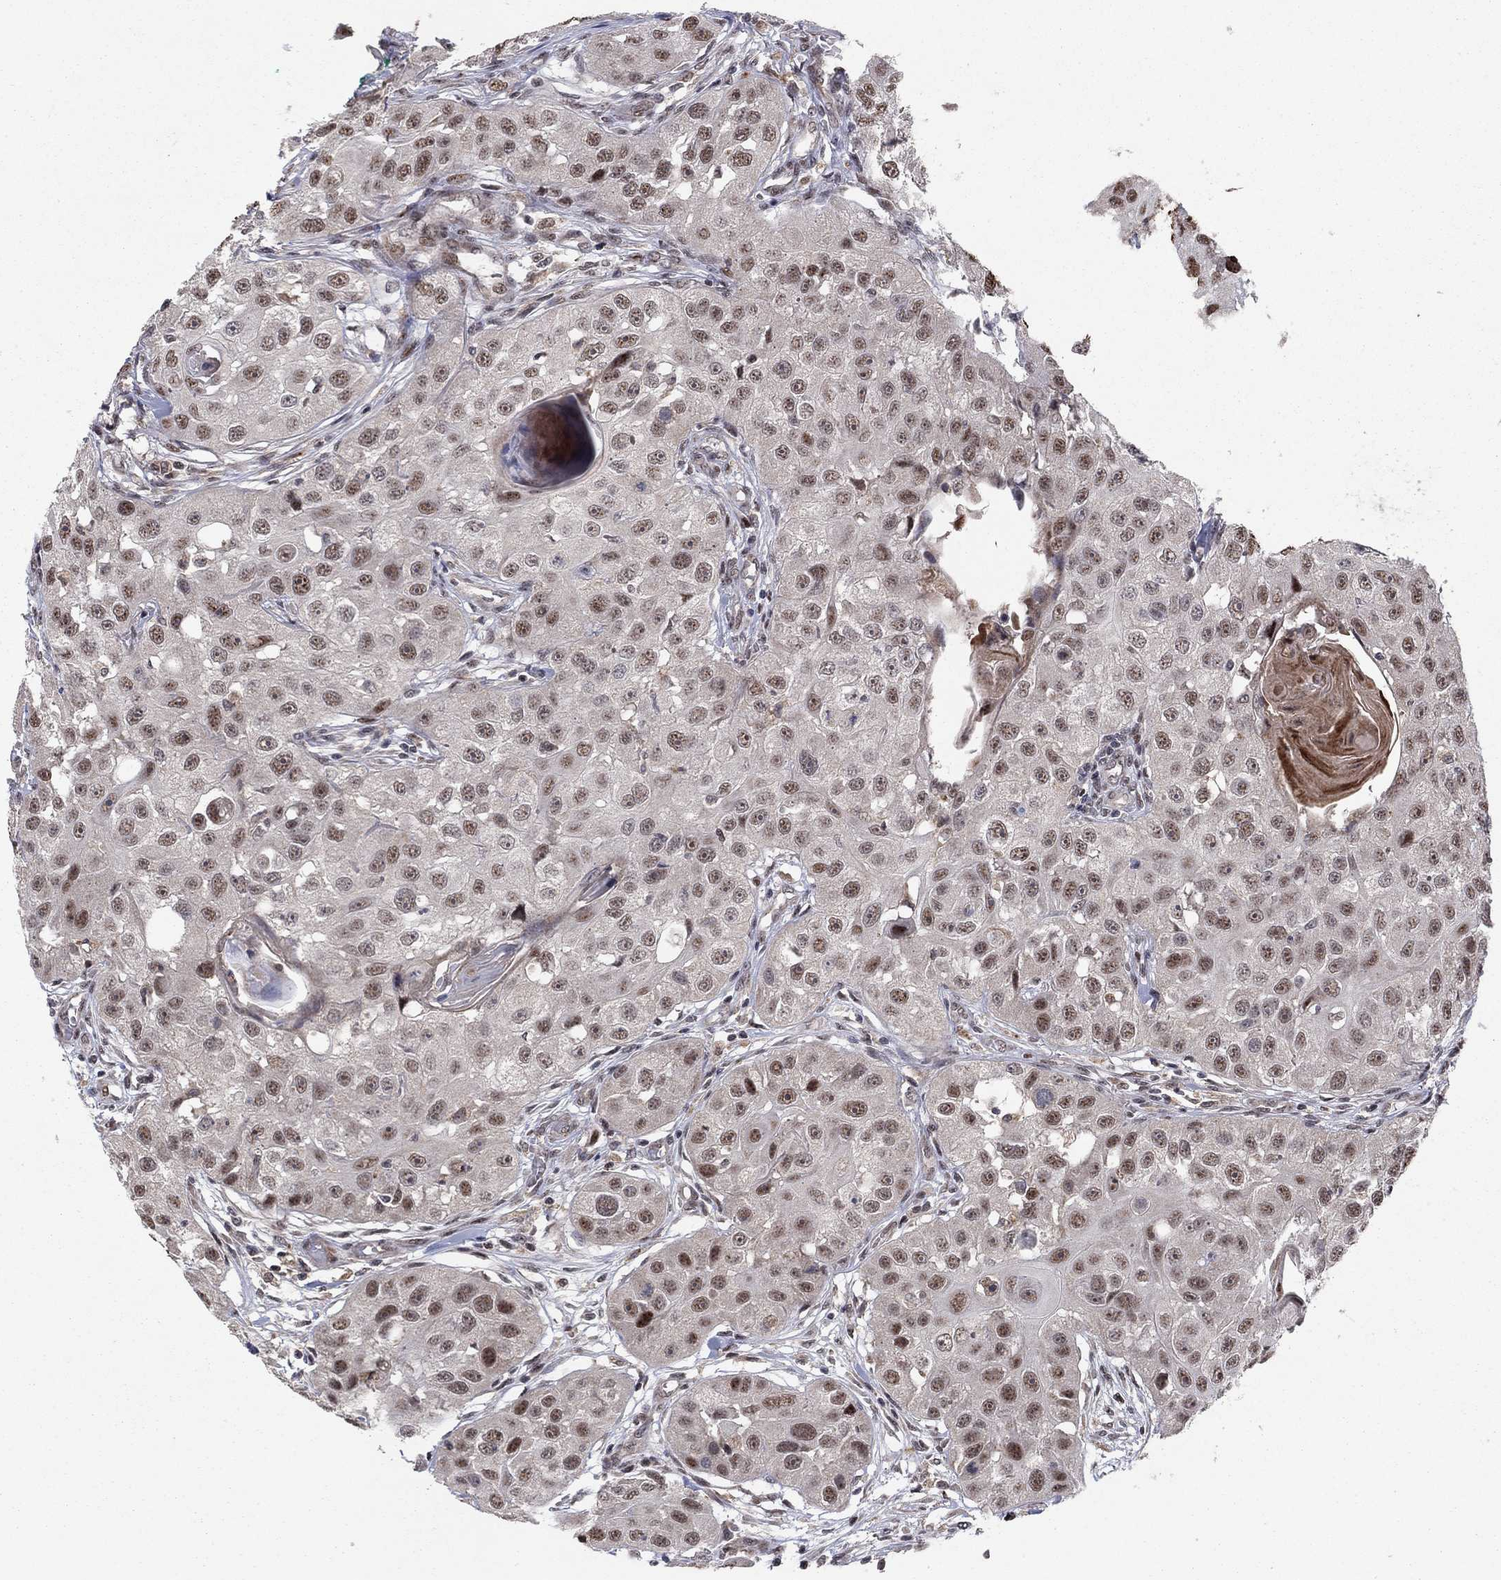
{"staining": {"intensity": "moderate", "quantity": ">75%", "location": "nuclear"}, "tissue": "head and neck cancer", "cell_type": "Tumor cells", "image_type": "cancer", "snomed": [{"axis": "morphology", "description": "Normal tissue, NOS"}, {"axis": "morphology", "description": "Squamous cell carcinoma, NOS"}, {"axis": "topography", "description": "Skeletal muscle"}, {"axis": "topography", "description": "Head-Neck"}], "caption": "Protein staining by immunohistochemistry exhibits moderate nuclear positivity in about >75% of tumor cells in squamous cell carcinoma (head and neck). The staining was performed using DAB, with brown indicating positive protein expression. Nuclei are stained blue with hematoxylin.", "gene": "ZNF395", "patient": {"sex": "male", "age": 51}}